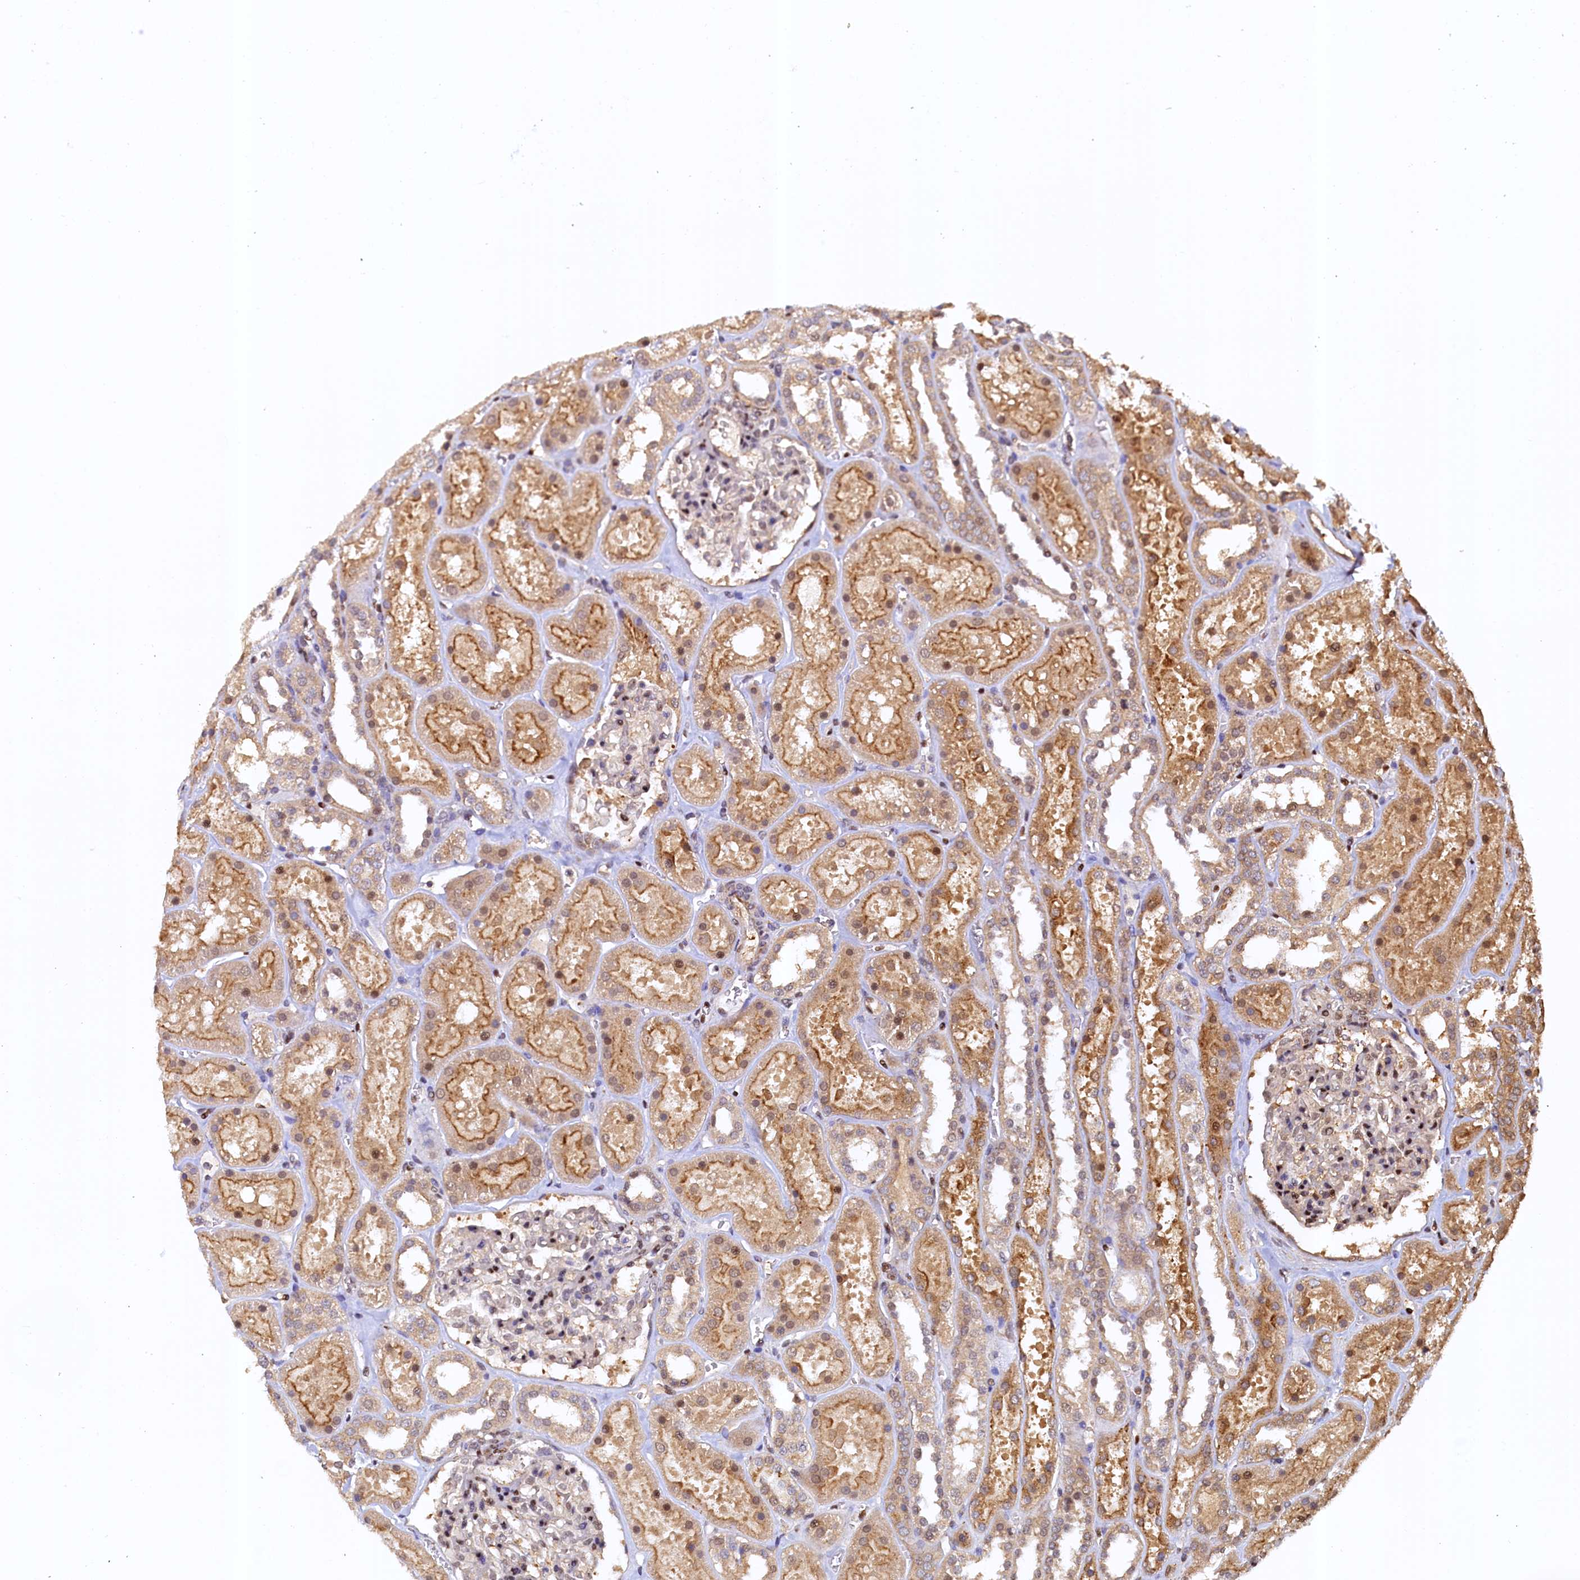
{"staining": {"intensity": "moderate", "quantity": "25%-75%", "location": "nuclear"}, "tissue": "kidney", "cell_type": "Cells in glomeruli", "image_type": "normal", "snomed": [{"axis": "morphology", "description": "Normal tissue, NOS"}, {"axis": "topography", "description": "Kidney"}], "caption": "Immunohistochemical staining of benign kidney exhibits 25%-75% levels of moderate nuclear protein positivity in approximately 25%-75% of cells in glomeruli. (DAB IHC, brown staining for protein, blue staining for nuclei).", "gene": "UBL7", "patient": {"sex": "female", "age": 41}}